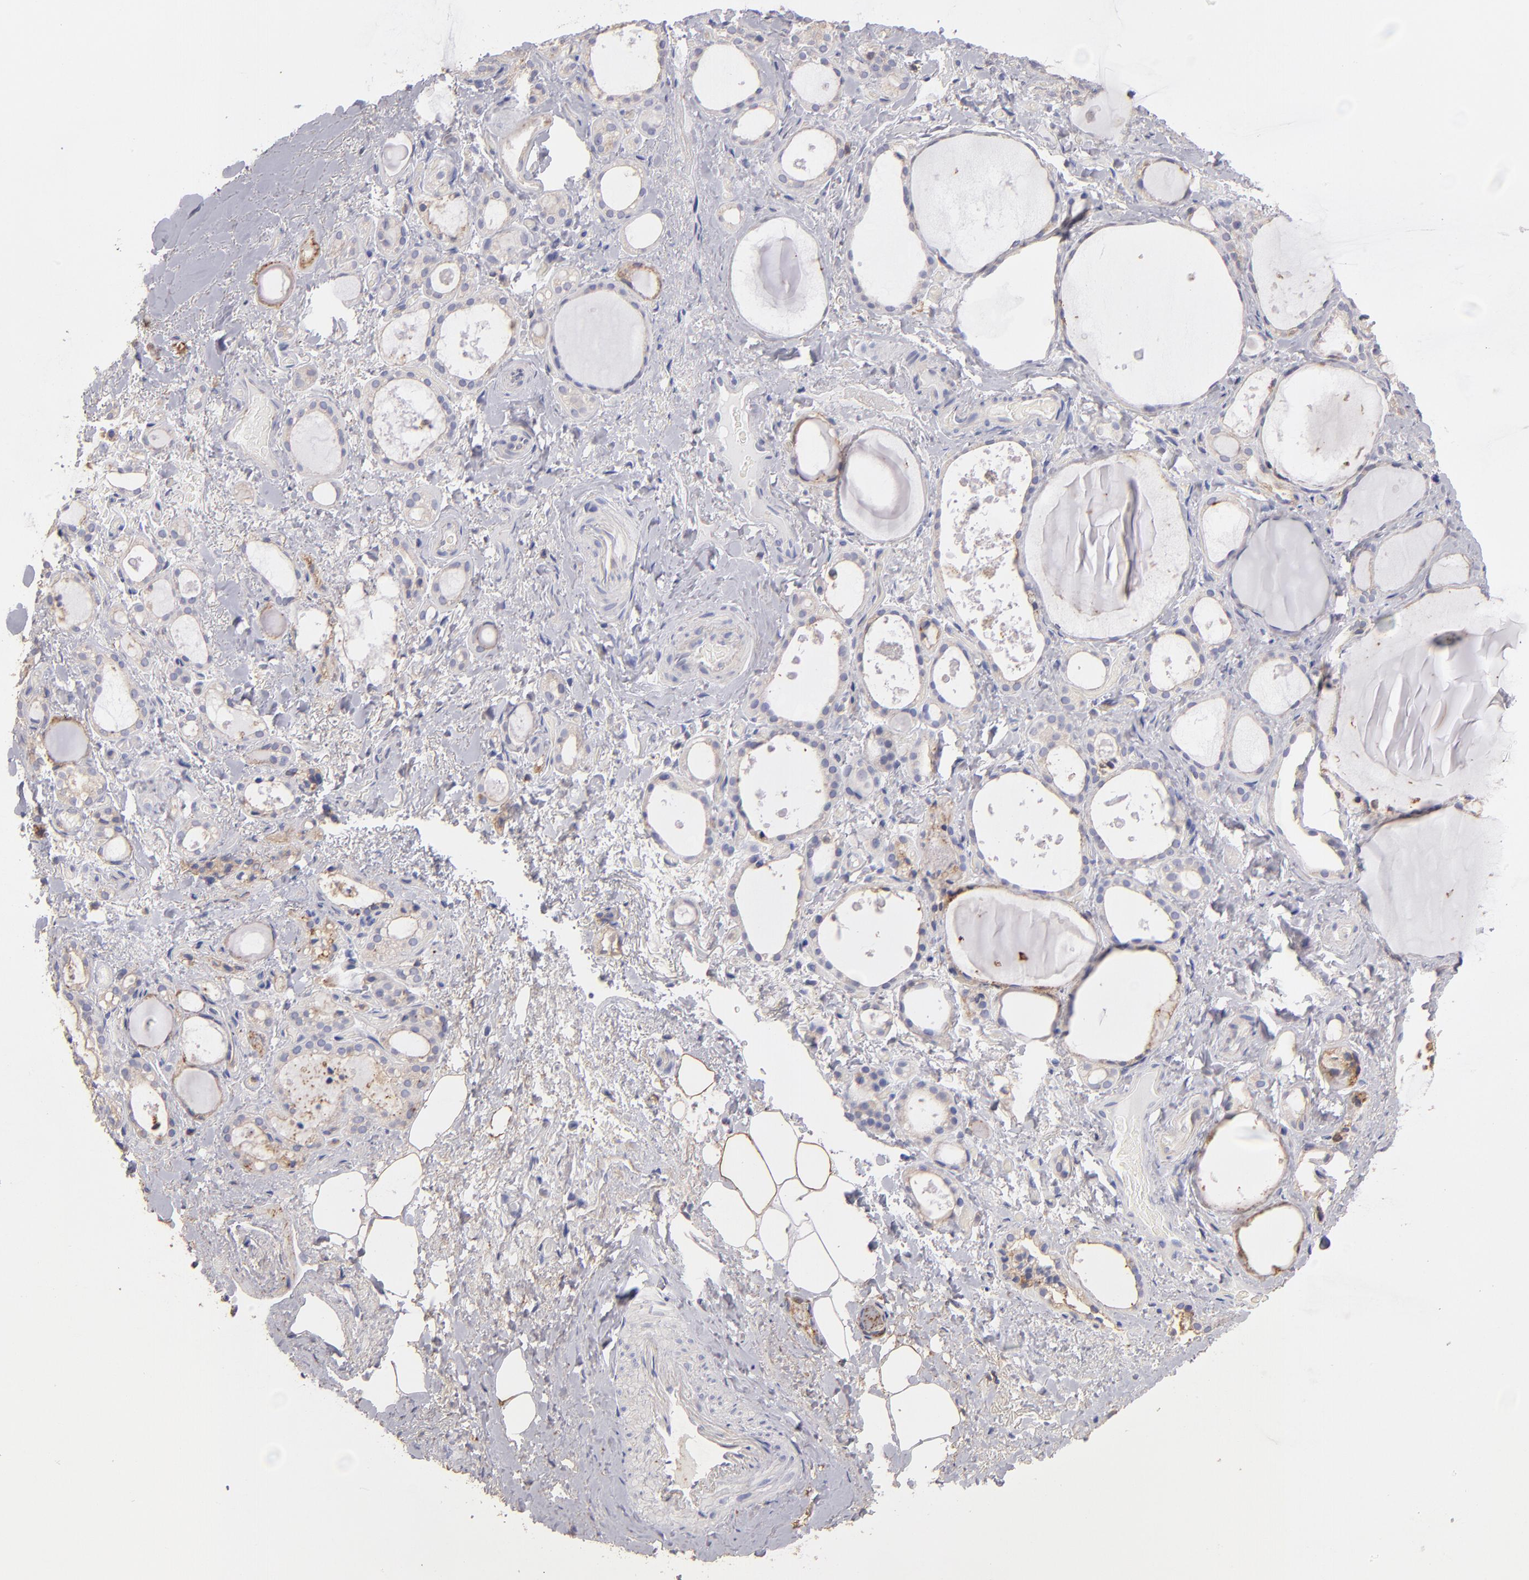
{"staining": {"intensity": "weak", "quantity": "25%-75%", "location": "cytoplasmic/membranous"}, "tissue": "thyroid gland", "cell_type": "Glandular cells", "image_type": "normal", "snomed": [{"axis": "morphology", "description": "Normal tissue, NOS"}, {"axis": "topography", "description": "Thyroid gland"}], "caption": "Thyroid gland stained for a protein (brown) reveals weak cytoplasmic/membranous positive positivity in approximately 25%-75% of glandular cells.", "gene": "ABCB1", "patient": {"sex": "female", "age": 75}}